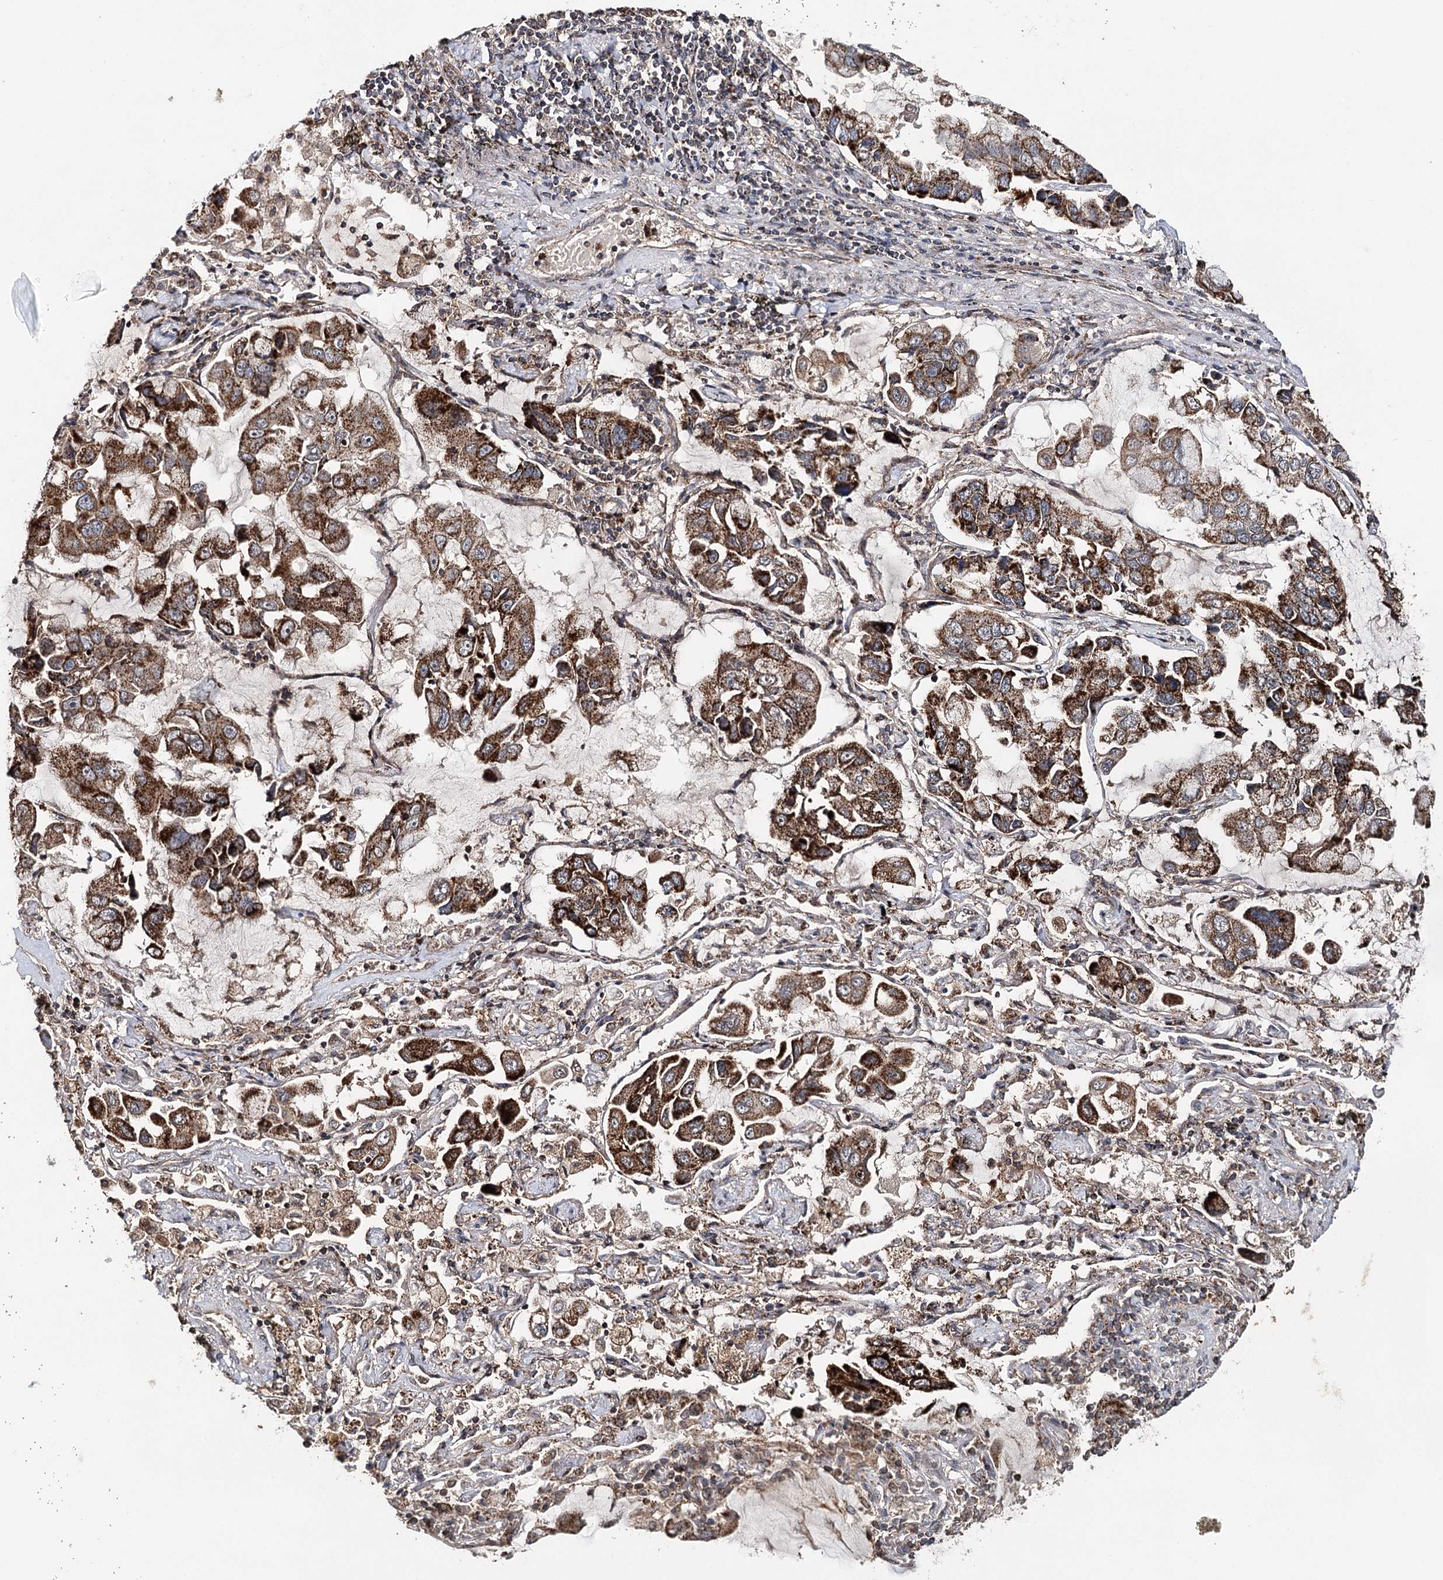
{"staining": {"intensity": "moderate", "quantity": ">75%", "location": "cytoplasmic/membranous"}, "tissue": "lung cancer", "cell_type": "Tumor cells", "image_type": "cancer", "snomed": [{"axis": "morphology", "description": "Adenocarcinoma, NOS"}, {"axis": "topography", "description": "Lung"}], "caption": "The immunohistochemical stain highlights moderate cytoplasmic/membranous positivity in tumor cells of lung cancer tissue. Using DAB (brown) and hematoxylin (blue) stains, captured at high magnification using brightfield microscopy.", "gene": "ZNRF3", "patient": {"sex": "male", "age": 64}}